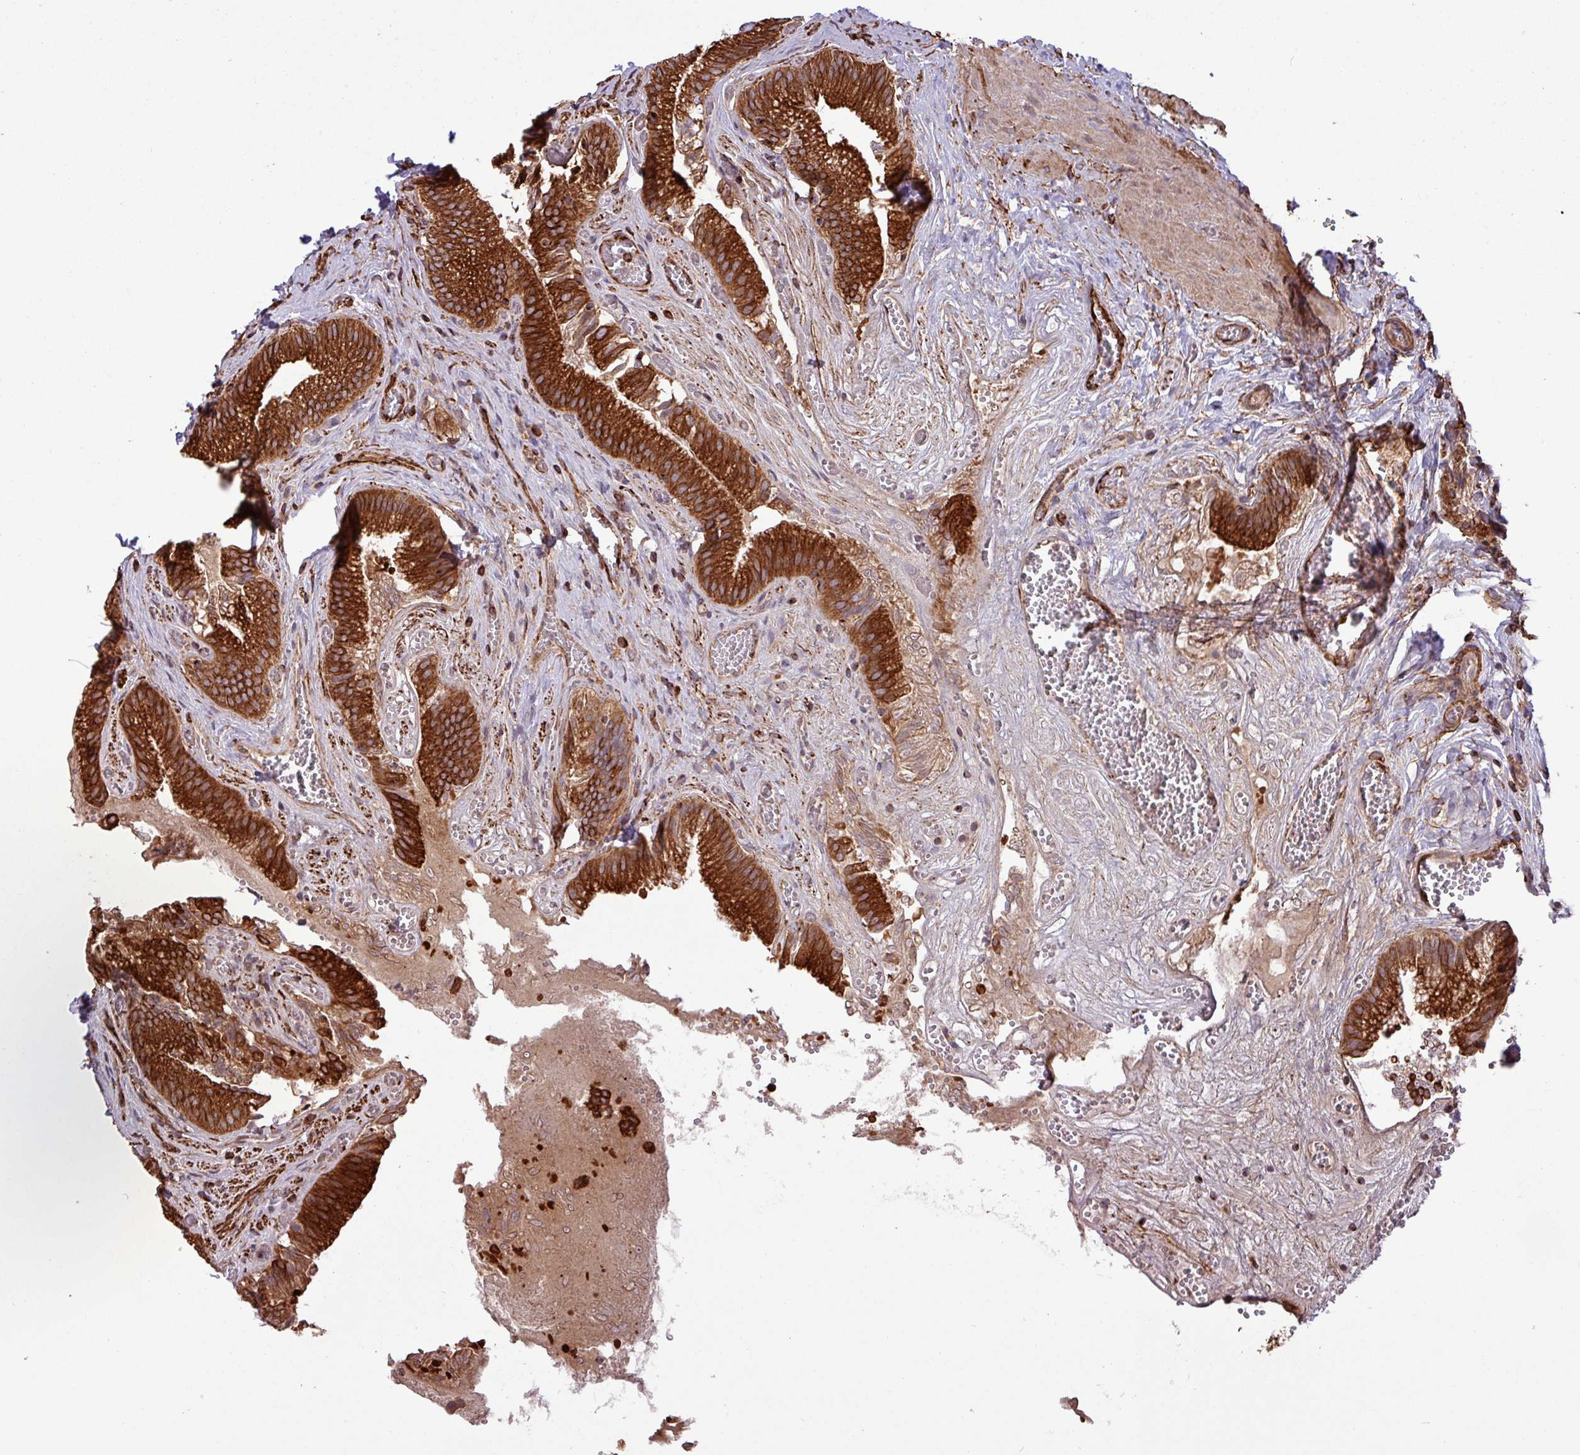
{"staining": {"intensity": "strong", "quantity": ">75%", "location": "cytoplasmic/membranous"}, "tissue": "gallbladder", "cell_type": "Glandular cells", "image_type": "normal", "snomed": [{"axis": "morphology", "description": "Normal tissue, NOS"}, {"axis": "topography", "description": "Gallbladder"}, {"axis": "topography", "description": "Peripheral nerve tissue"}], "caption": "Gallbladder stained for a protein exhibits strong cytoplasmic/membranous positivity in glandular cells. Nuclei are stained in blue.", "gene": "ZNF300", "patient": {"sex": "male", "age": 17}}